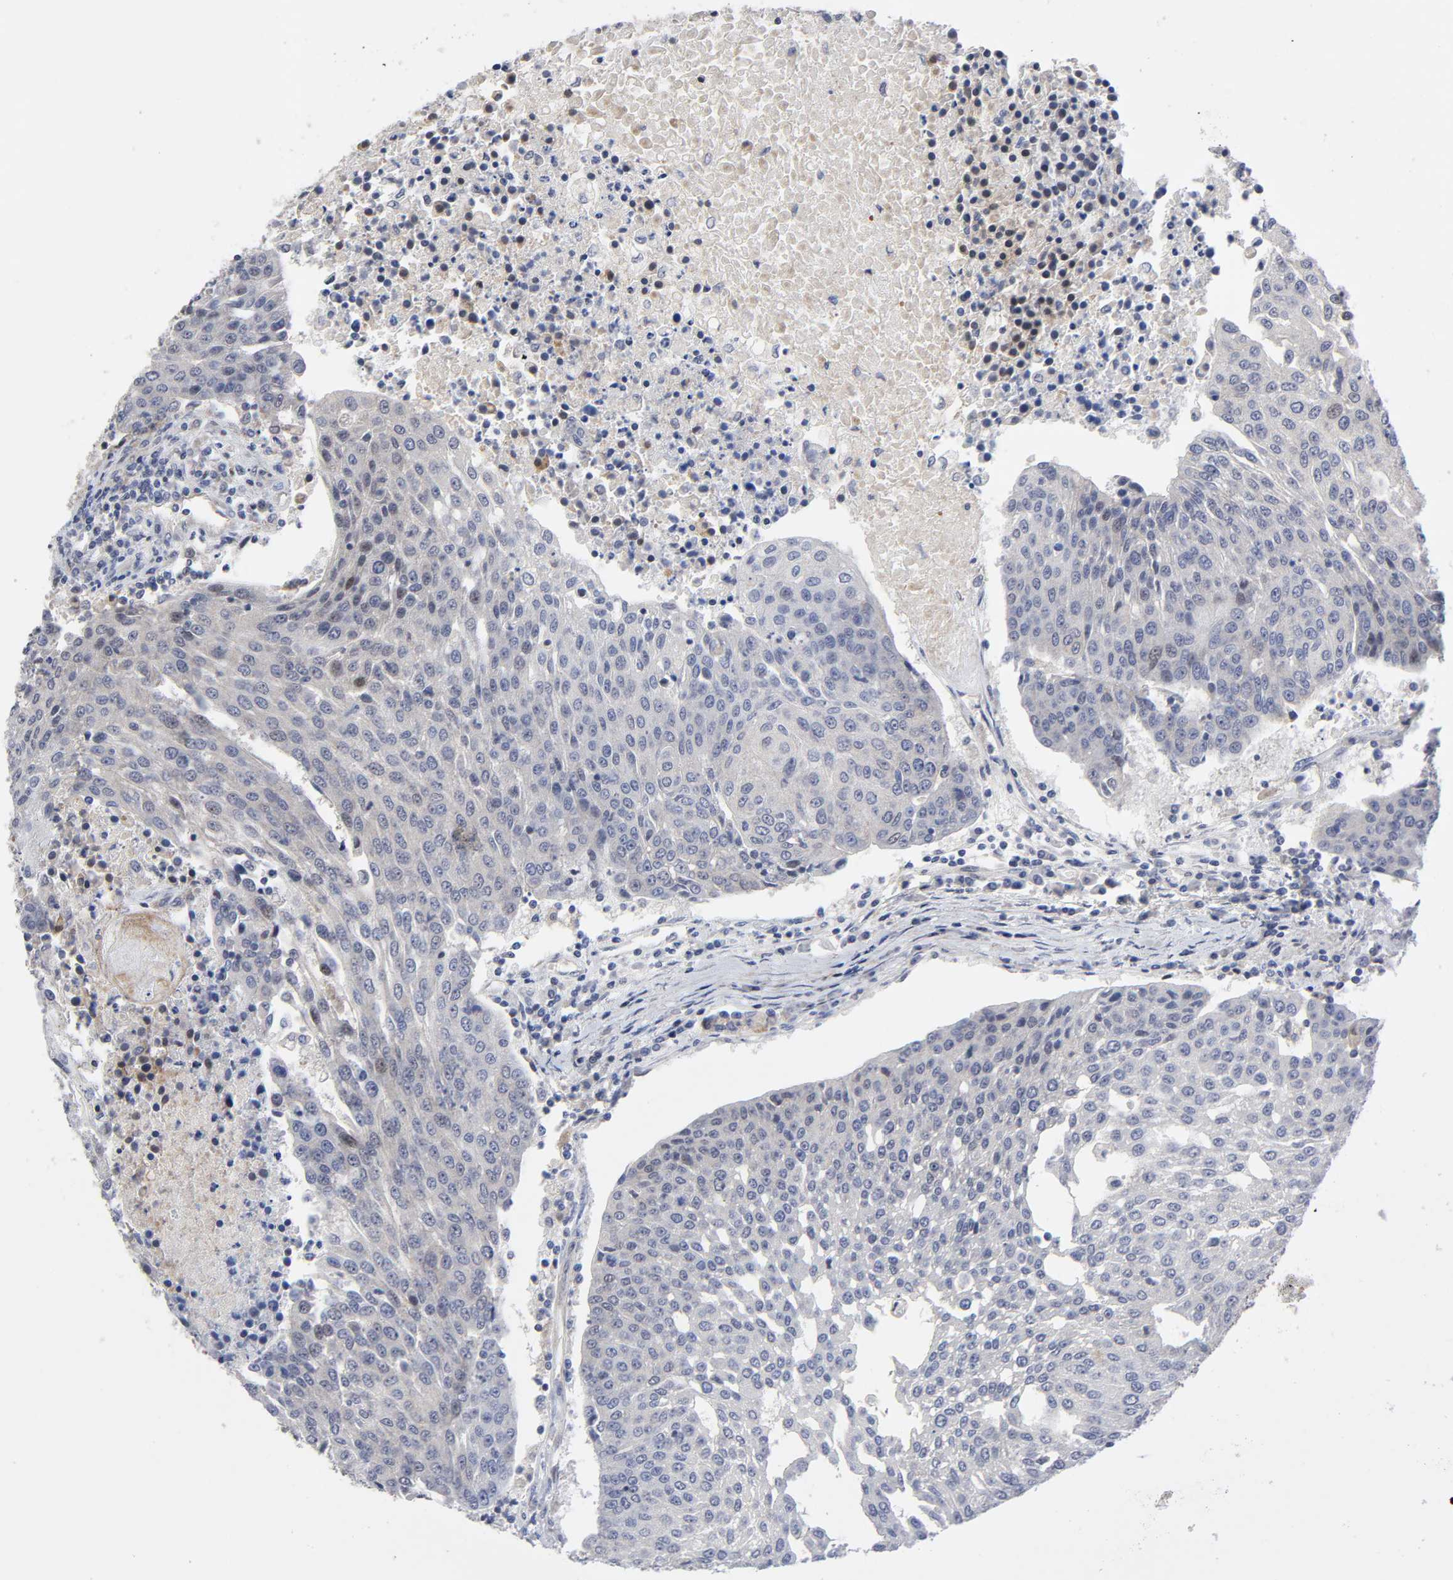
{"staining": {"intensity": "negative", "quantity": "none", "location": "none"}, "tissue": "urothelial cancer", "cell_type": "Tumor cells", "image_type": "cancer", "snomed": [{"axis": "morphology", "description": "Urothelial carcinoma, High grade"}, {"axis": "topography", "description": "Urinary bladder"}], "caption": "IHC of high-grade urothelial carcinoma demonstrates no positivity in tumor cells. Brightfield microscopy of immunohistochemistry (IHC) stained with DAB (3,3'-diaminobenzidine) (brown) and hematoxylin (blue), captured at high magnification.", "gene": "CASP9", "patient": {"sex": "female", "age": 85}}